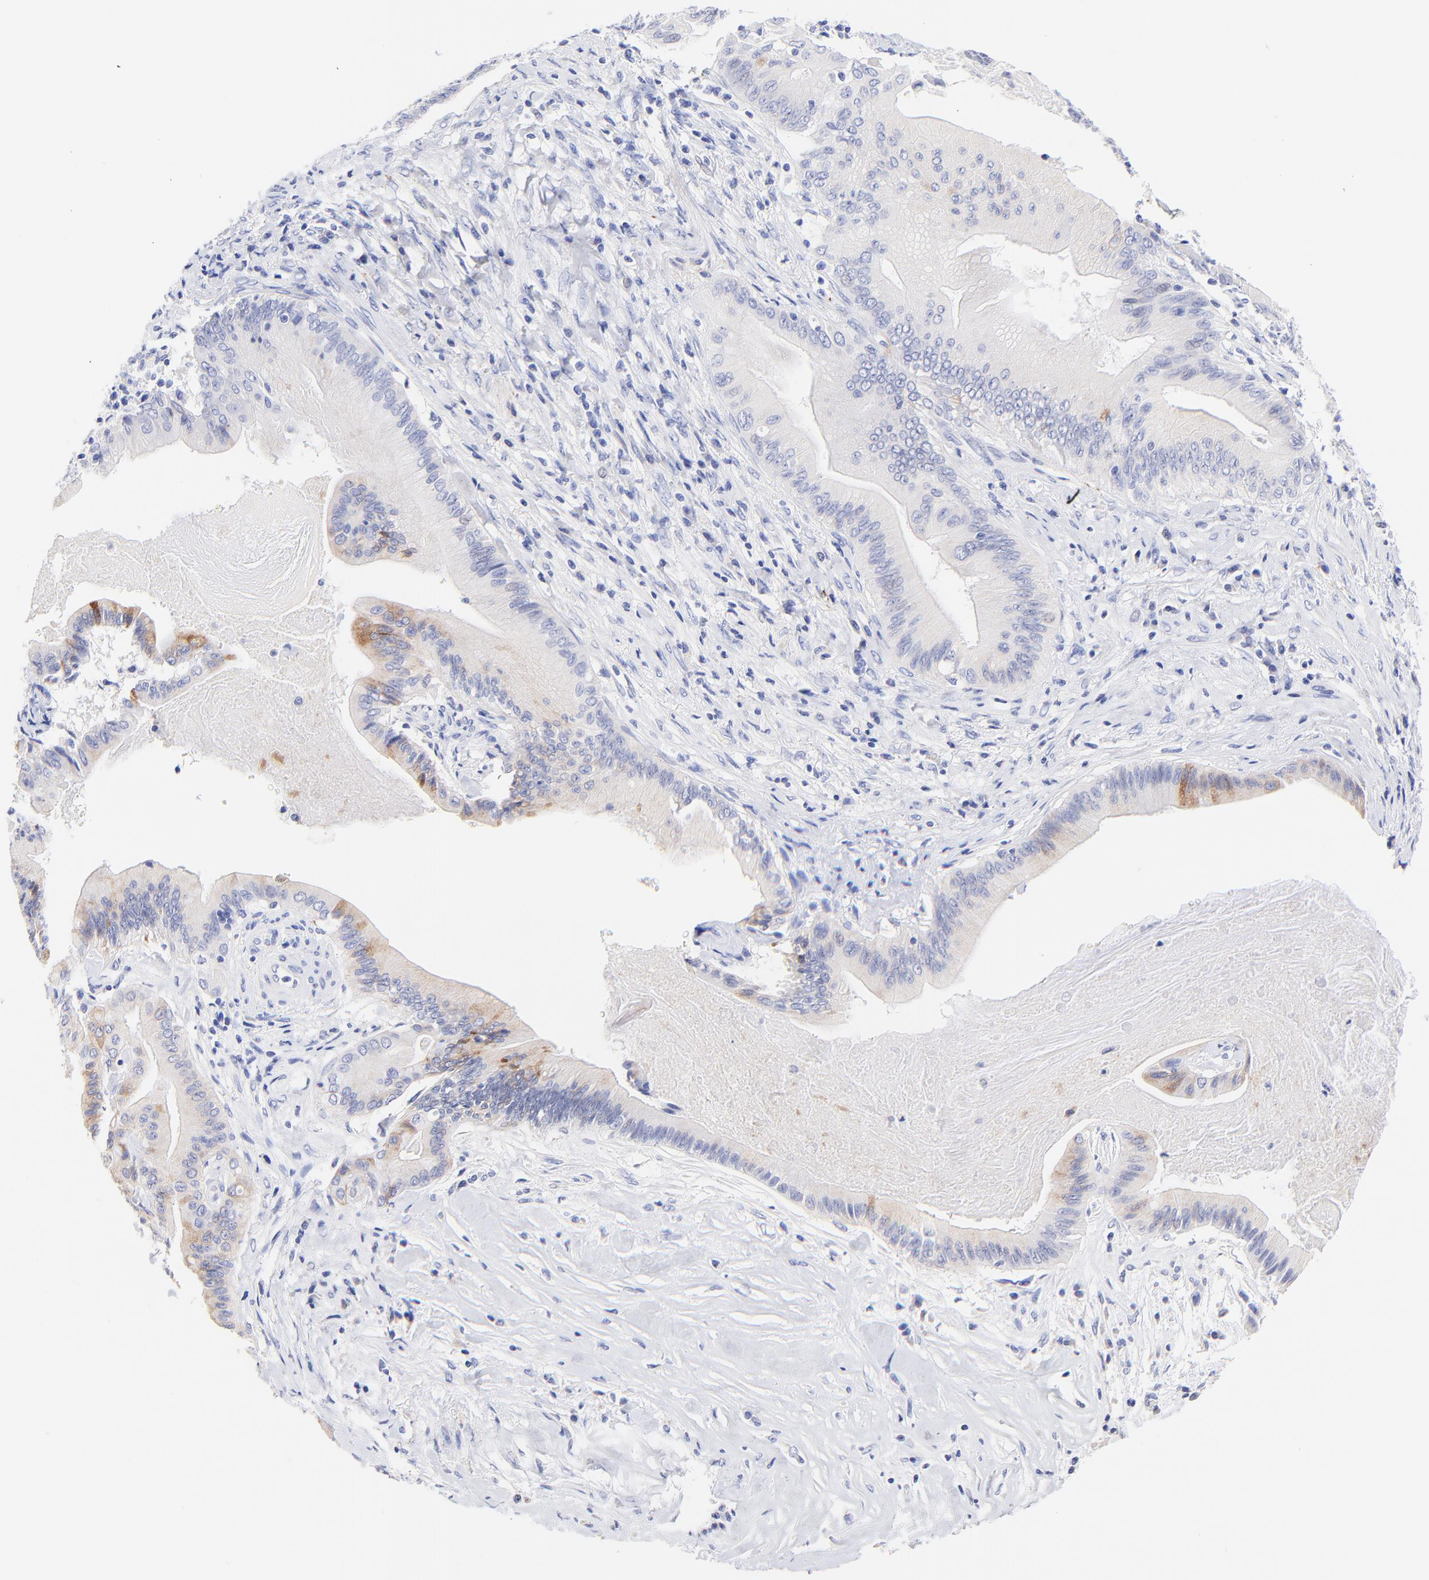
{"staining": {"intensity": "moderate", "quantity": "<25%", "location": "cytoplasmic/membranous"}, "tissue": "liver cancer", "cell_type": "Tumor cells", "image_type": "cancer", "snomed": [{"axis": "morphology", "description": "Cholangiocarcinoma"}, {"axis": "topography", "description": "Liver"}], "caption": "IHC of liver cholangiocarcinoma shows low levels of moderate cytoplasmic/membranous expression in about <25% of tumor cells.", "gene": "RAB3A", "patient": {"sex": "male", "age": 58}}